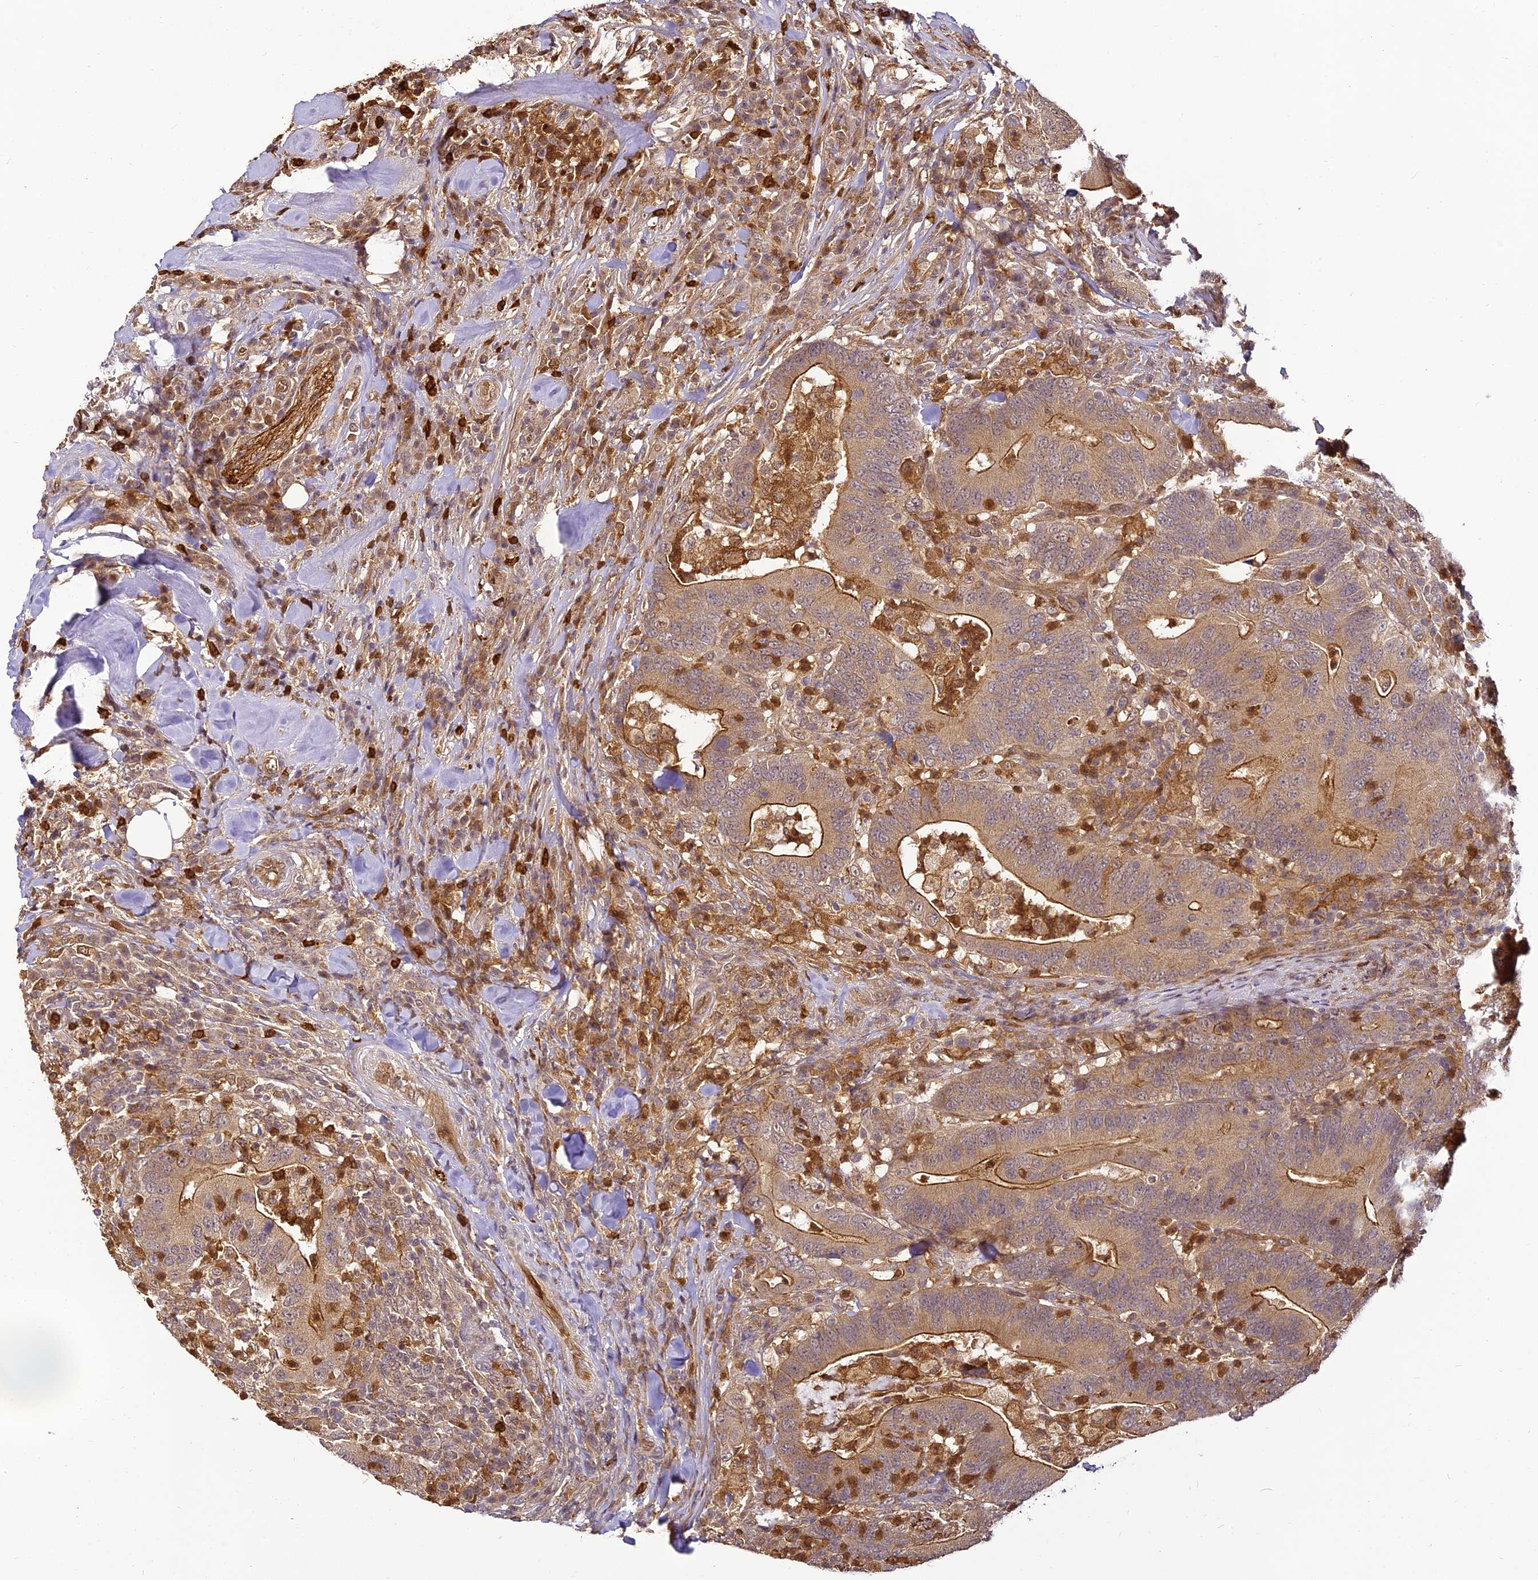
{"staining": {"intensity": "moderate", "quantity": ">75%", "location": "cytoplasmic/membranous"}, "tissue": "colorectal cancer", "cell_type": "Tumor cells", "image_type": "cancer", "snomed": [{"axis": "morphology", "description": "Adenocarcinoma, NOS"}, {"axis": "topography", "description": "Colon"}], "caption": "Immunohistochemical staining of human adenocarcinoma (colorectal) displays moderate cytoplasmic/membranous protein positivity in approximately >75% of tumor cells.", "gene": "BCDIN3D", "patient": {"sex": "female", "age": 66}}